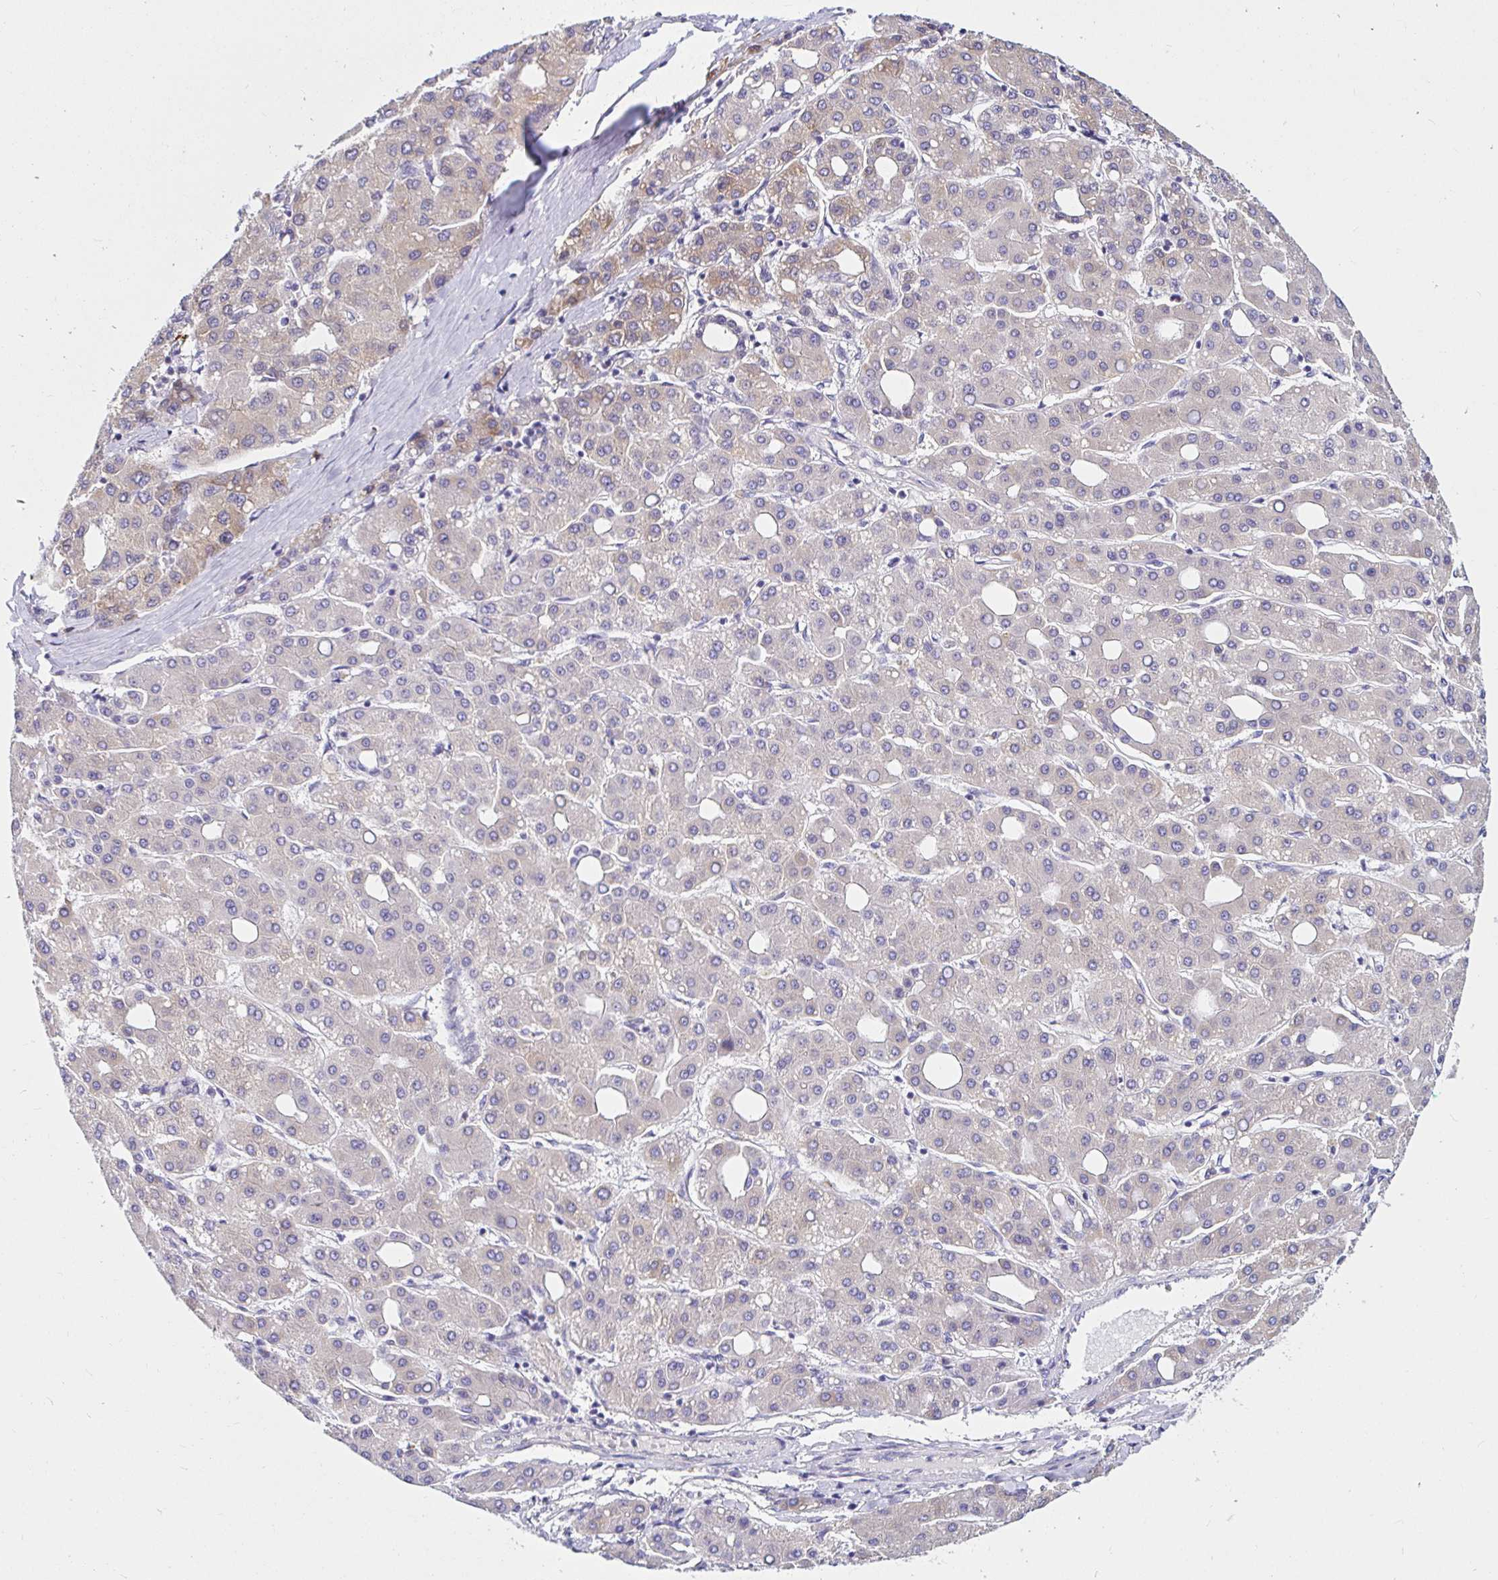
{"staining": {"intensity": "weak", "quantity": "25%-75%", "location": "cytoplasmic/membranous"}, "tissue": "liver cancer", "cell_type": "Tumor cells", "image_type": "cancer", "snomed": [{"axis": "morphology", "description": "Carcinoma, Hepatocellular, NOS"}, {"axis": "topography", "description": "Liver"}], "caption": "Hepatocellular carcinoma (liver) stained with immunohistochemistry shows weak cytoplasmic/membranous expression in about 25%-75% of tumor cells.", "gene": "VSIG2", "patient": {"sex": "male", "age": 65}}